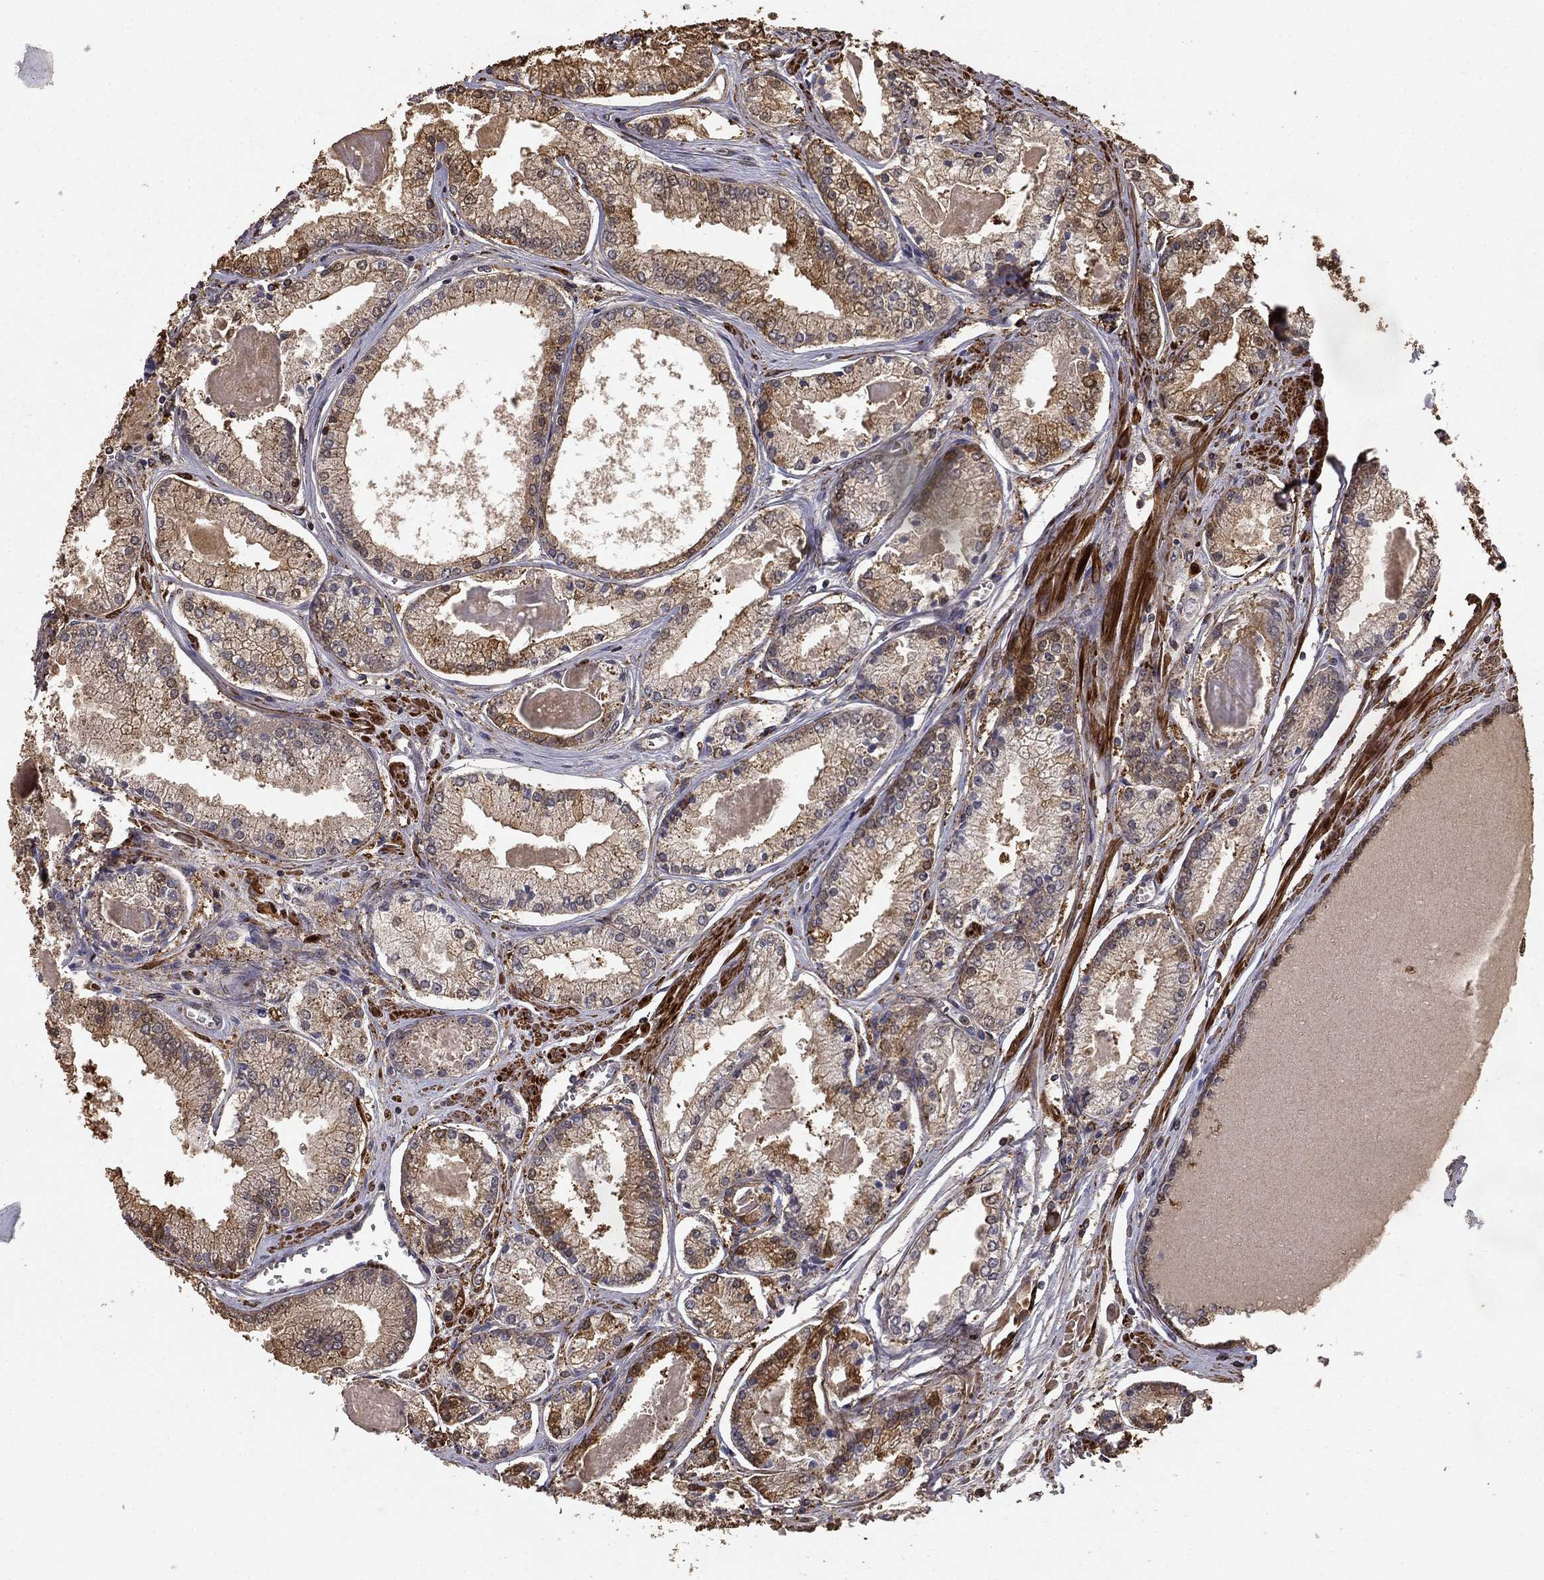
{"staining": {"intensity": "negative", "quantity": "none", "location": "none"}, "tissue": "prostate cancer", "cell_type": "Tumor cells", "image_type": "cancer", "snomed": [{"axis": "morphology", "description": "Adenocarcinoma, NOS"}, {"axis": "topography", "description": "Prostate"}], "caption": "There is no significant staining in tumor cells of prostate cancer.", "gene": "HABP4", "patient": {"sex": "male", "age": 72}}